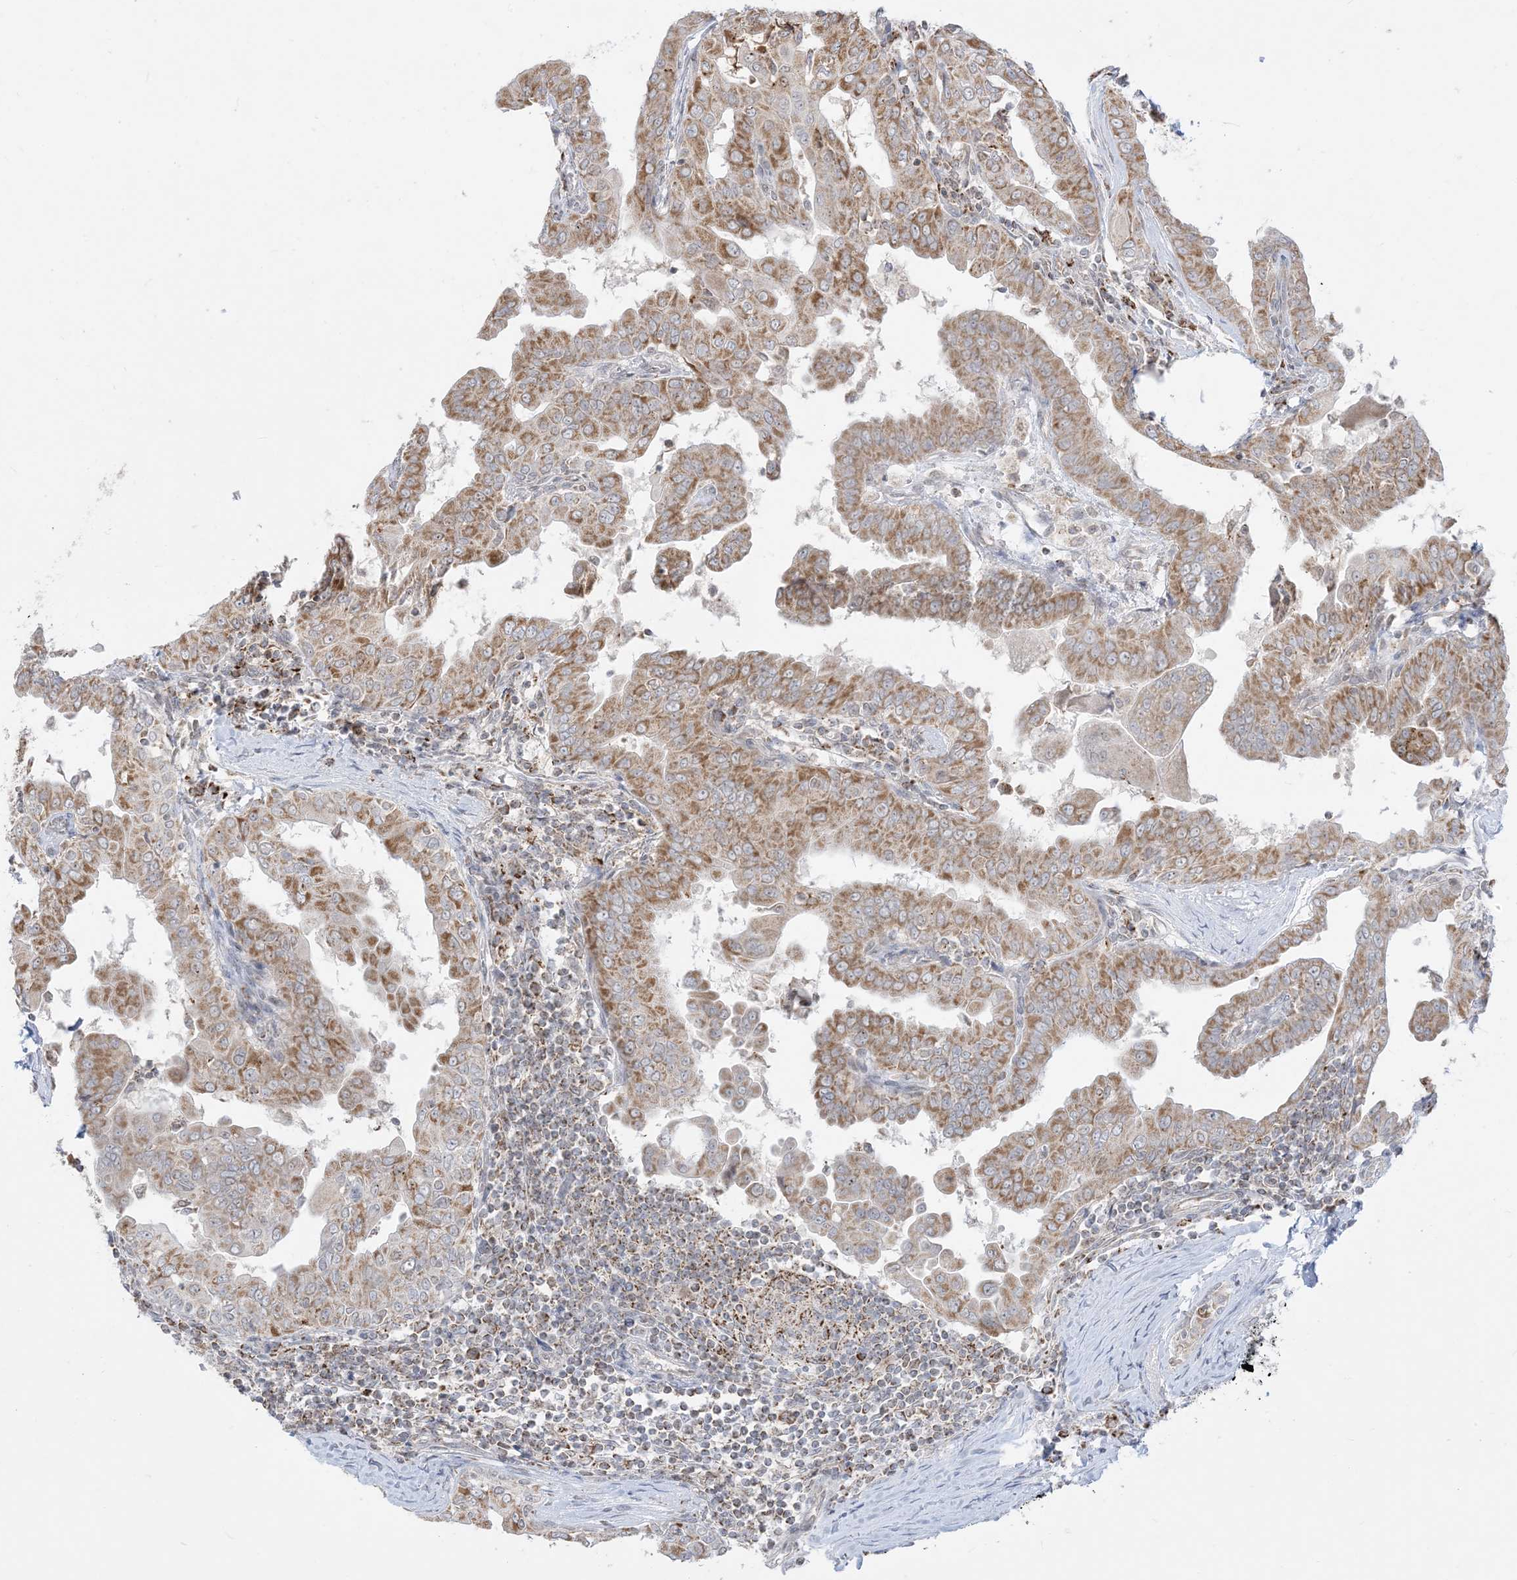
{"staining": {"intensity": "moderate", "quantity": ">75%", "location": "cytoplasmic/membranous"}, "tissue": "thyroid cancer", "cell_type": "Tumor cells", "image_type": "cancer", "snomed": [{"axis": "morphology", "description": "Papillary adenocarcinoma, NOS"}, {"axis": "topography", "description": "Thyroid gland"}], "caption": "Protein expression analysis of thyroid cancer (papillary adenocarcinoma) demonstrates moderate cytoplasmic/membranous expression in about >75% of tumor cells.", "gene": "KANSL3", "patient": {"sex": "male", "age": 33}}